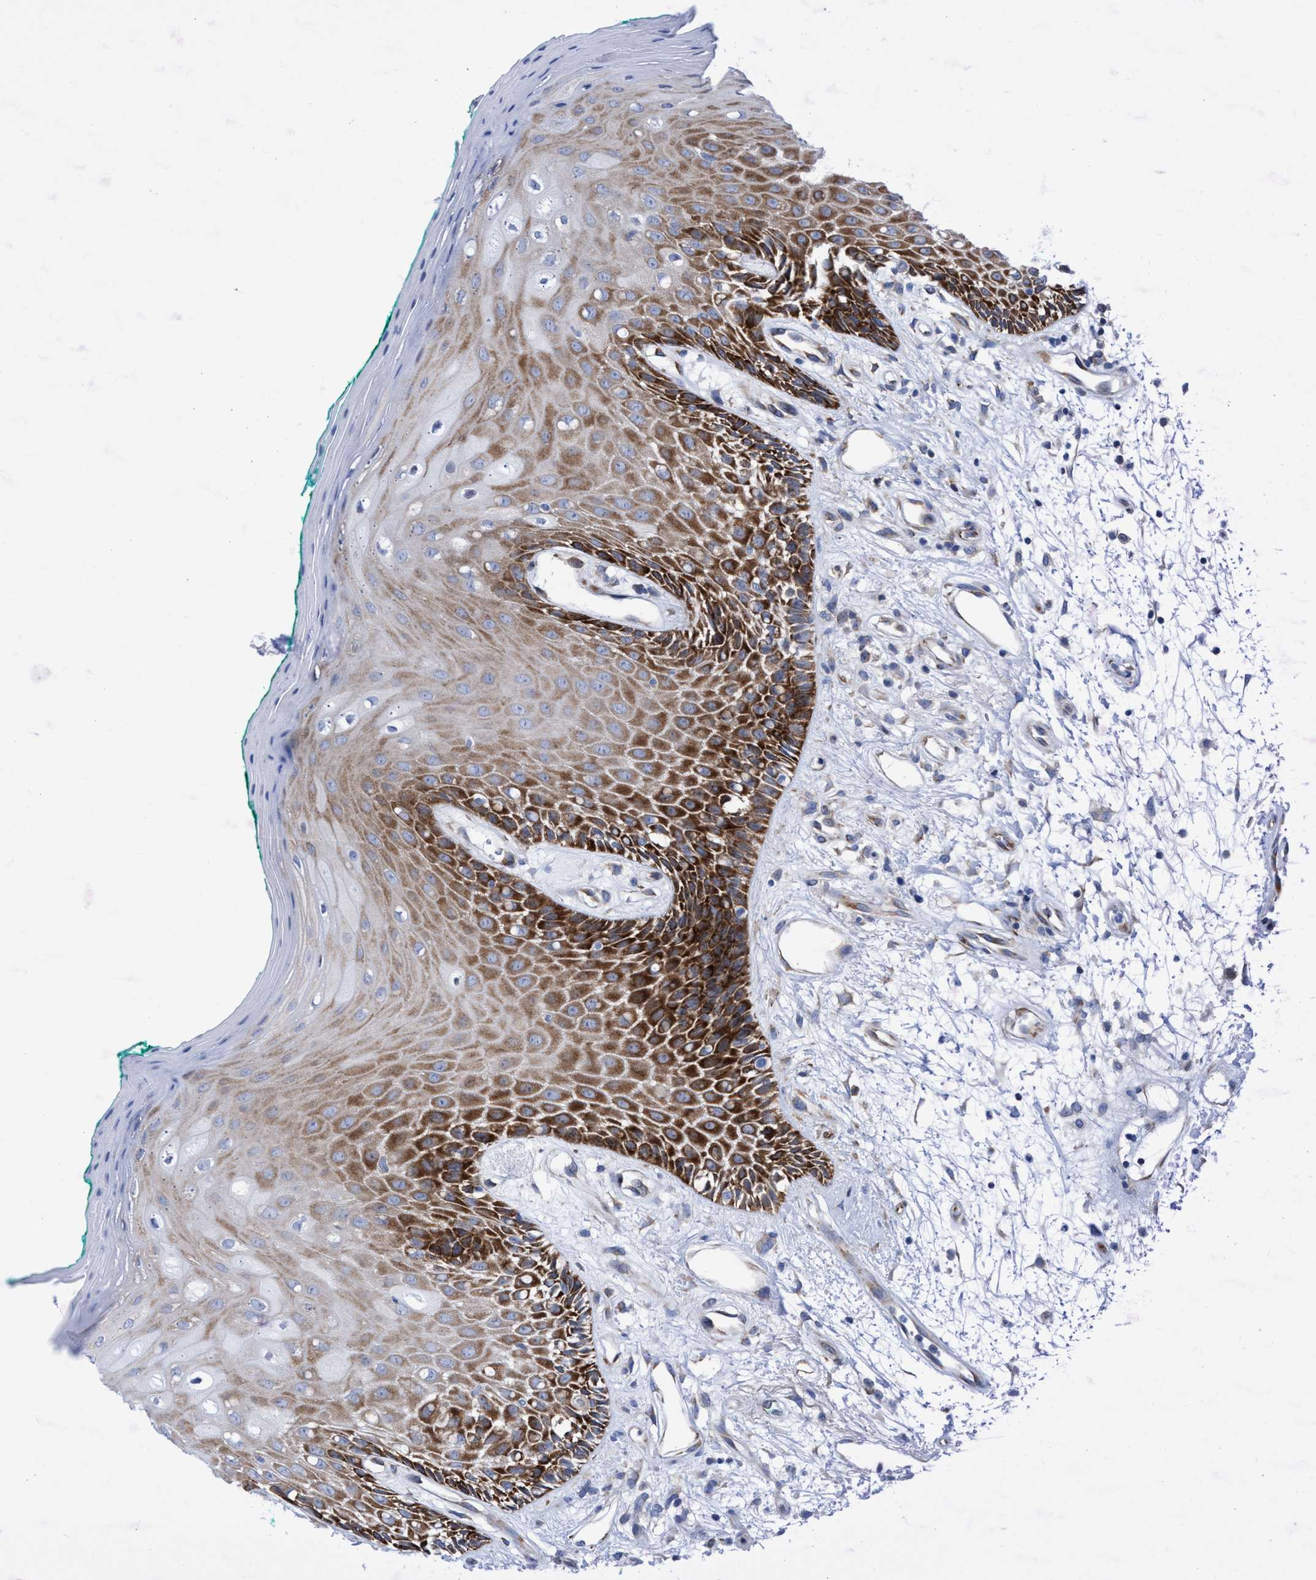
{"staining": {"intensity": "strong", "quantity": ">75%", "location": "cytoplasmic/membranous"}, "tissue": "oral mucosa", "cell_type": "Squamous epithelial cells", "image_type": "normal", "snomed": [{"axis": "morphology", "description": "Normal tissue, NOS"}, {"axis": "morphology", "description": "Squamous cell carcinoma, NOS"}, {"axis": "topography", "description": "Skeletal muscle"}, {"axis": "topography", "description": "Oral tissue"}, {"axis": "topography", "description": "Head-Neck"}], "caption": "Protein staining exhibits strong cytoplasmic/membranous positivity in about >75% of squamous epithelial cells in benign oral mucosa. (Stains: DAB (3,3'-diaminobenzidine) in brown, nuclei in blue, Microscopy: brightfield microscopy at high magnification).", "gene": "R3HCC1", "patient": {"sex": "female", "age": 84}}